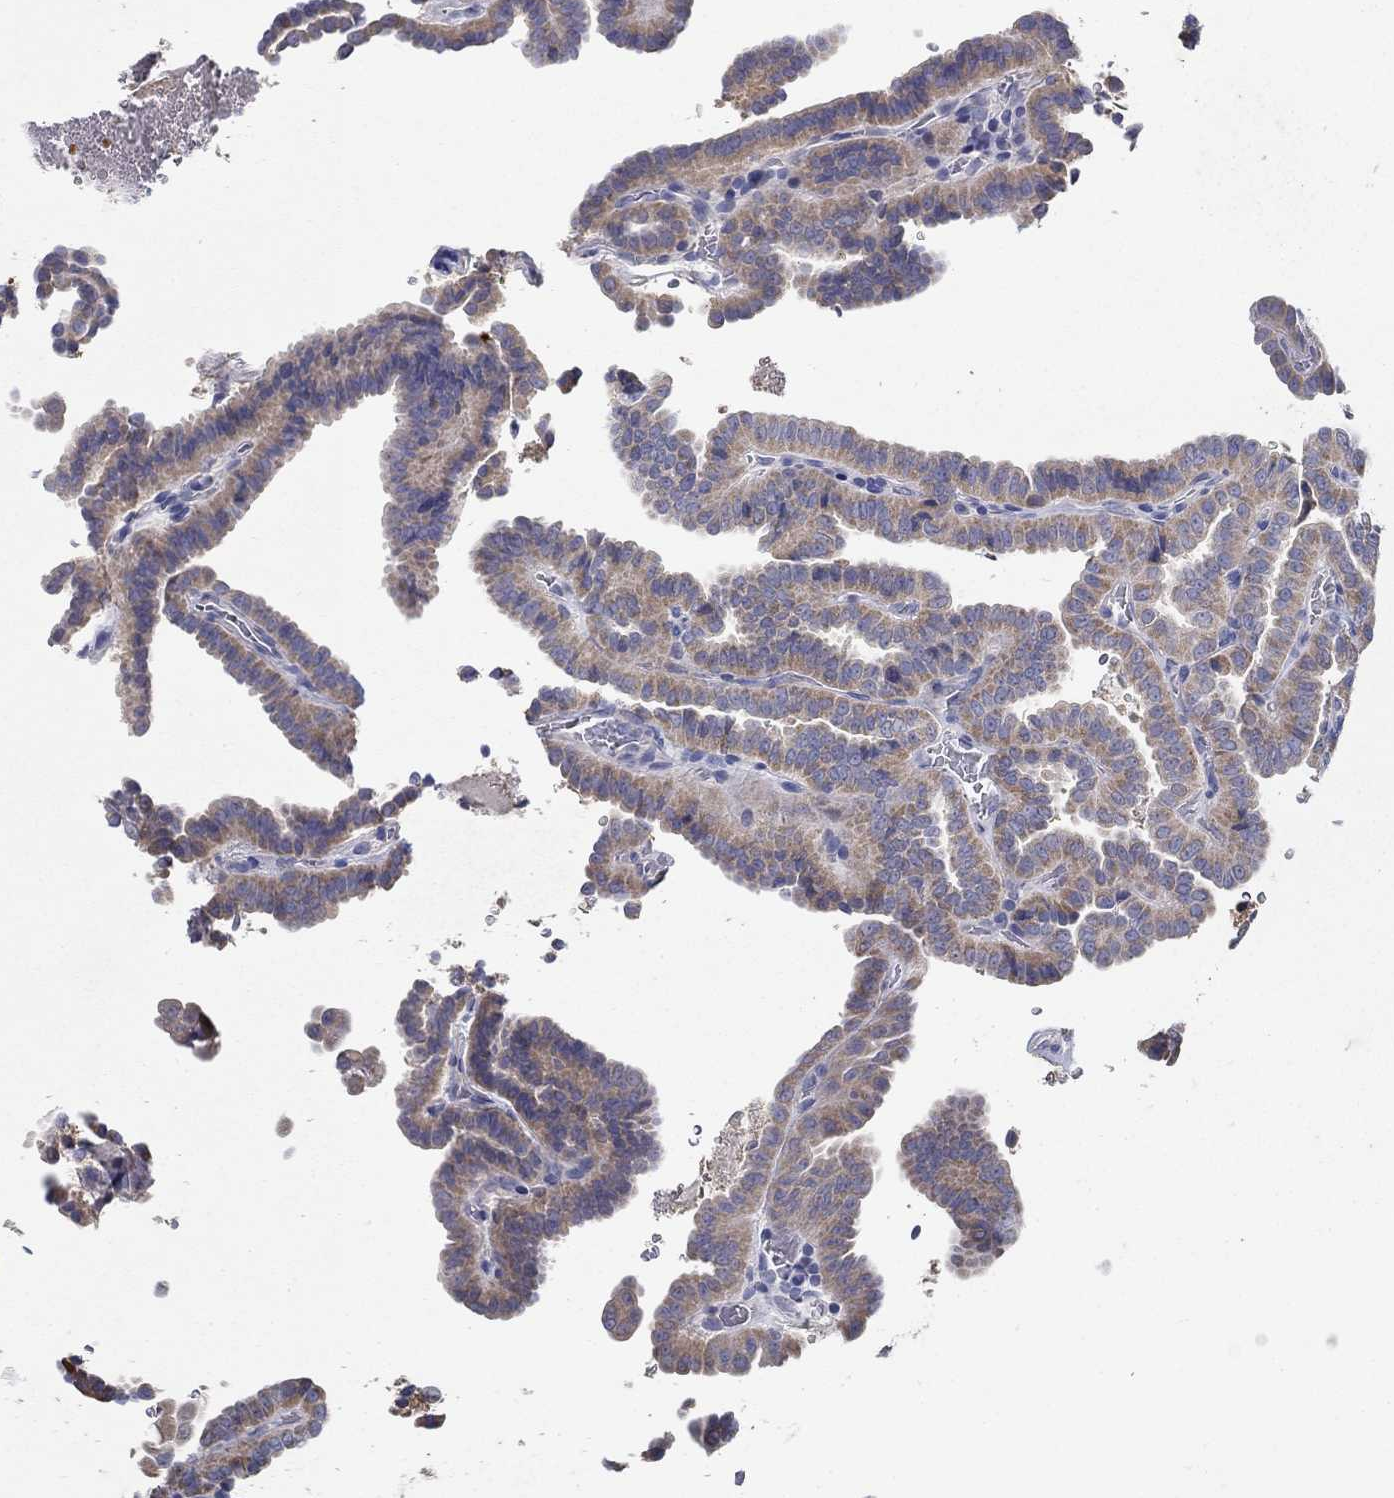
{"staining": {"intensity": "moderate", "quantity": "<25%", "location": "cytoplasmic/membranous"}, "tissue": "thyroid cancer", "cell_type": "Tumor cells", "image_type": "cancer", "snomed": [{"axis": "morphology", "description": "Papillary adenocarcinoma, NOS"}, {"axis": "topography", "description": "Thyroid gland"}], "caption": "Thyroid cancer (papillary adenocarcinoma) stained with a brown dye exhibits moderate cytoplasmic/membranous positive expression in about <25% of tumor cells.", "gene": "PROZ", "patient": {"sex": "female", "age": 39}}